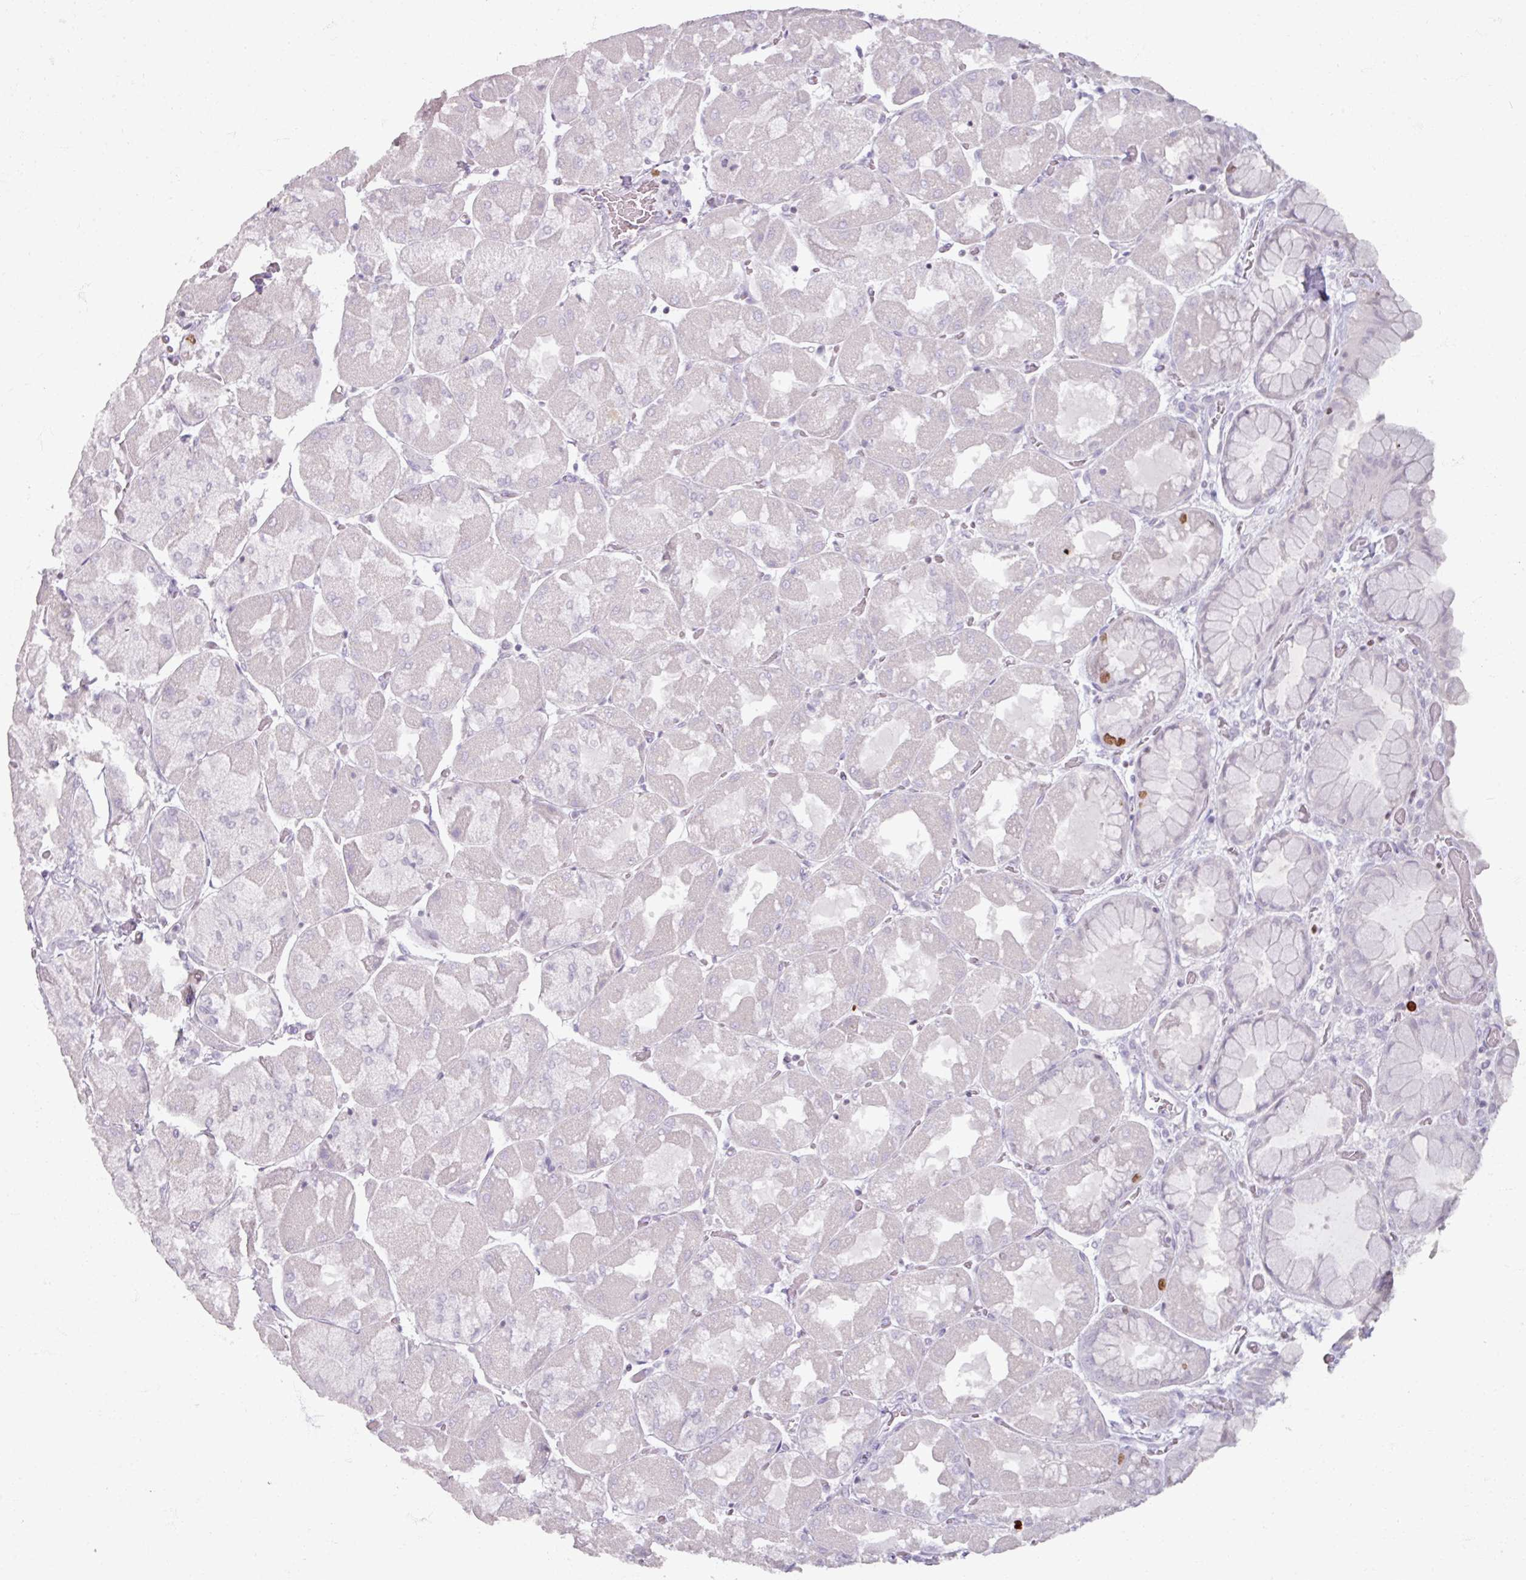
{"staining": {"intensity": "negative", "quantity": "none", "location": "none"}, "tissue": "stomach", "cell_type": "Glandular cells", "image_type": "normal", "snomed": [{"axis": "morphology", "description": "Normal tissue, NOS"}, {"axis": "topography", "description": "Stomach"}], "caption": "High power microscopy photomicrograph of an immunohistochemistry histopathology image of benign stomach, revealing no significant staining in glandular cells. The staining is performed using DAB brown chromogen with nuclei counter-stained in using hematoxylin.", "gene": "ATAD2", "patient": {"sex": "female", "age": 61}}